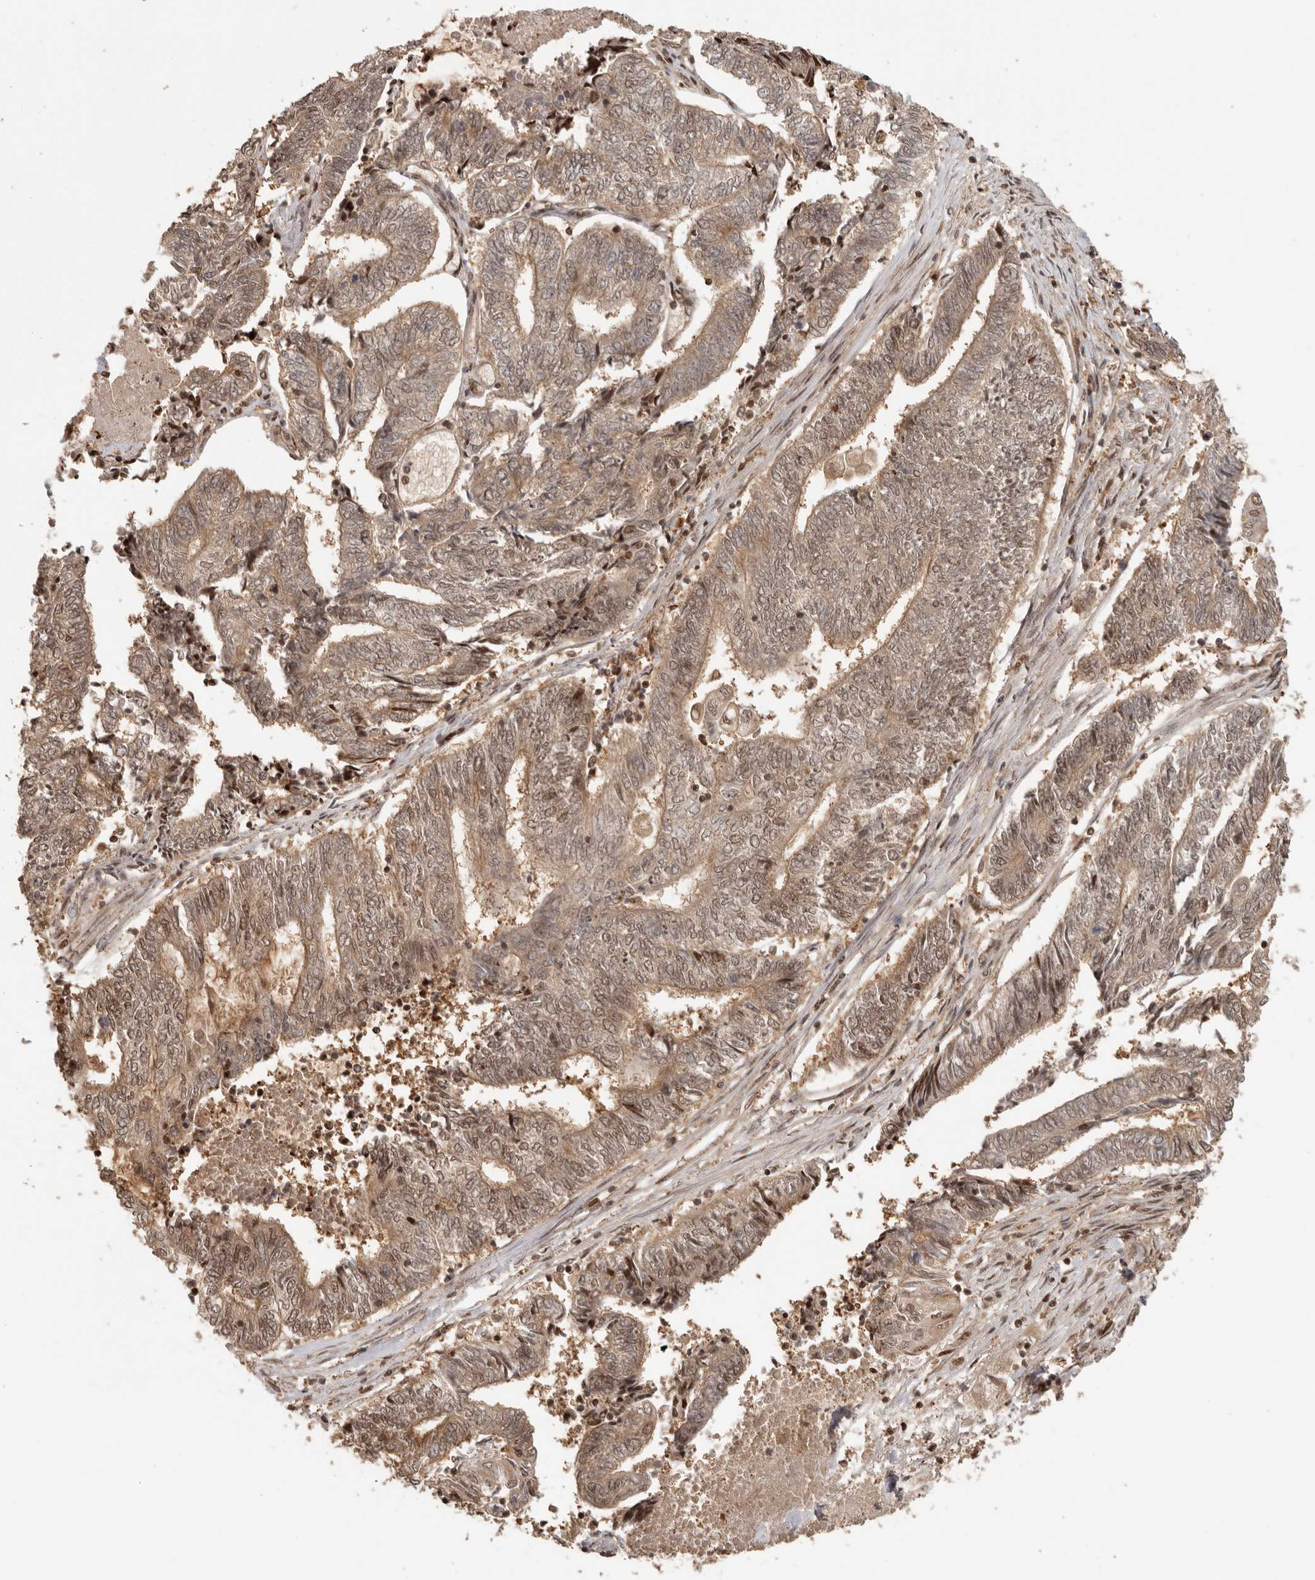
{"staining": {"intensity": "moderate", "quantity": ">75%", "location": "cytoplasmic/membranous,nuclear"}, "tissue": "endometrial cancer", "cell_type": "Tumor cells", "image_type": "cancer", "snomed": [{"axis": "morphology", "description": "Adenocarcinoma, NOS"}, {"axis": "topography", "description": "Uterus"}, {"axis": "topography", "description": "Endometrium"}], "caption": "Human endometrial adenocarcinoma stained with a brown dye reveals moderate cytoplasmic/membranous and nuclear positive staining in approximately >75% of tumor cells.", "gene": "PSMA5", "patient": {"sex": "female", "age": 70}}